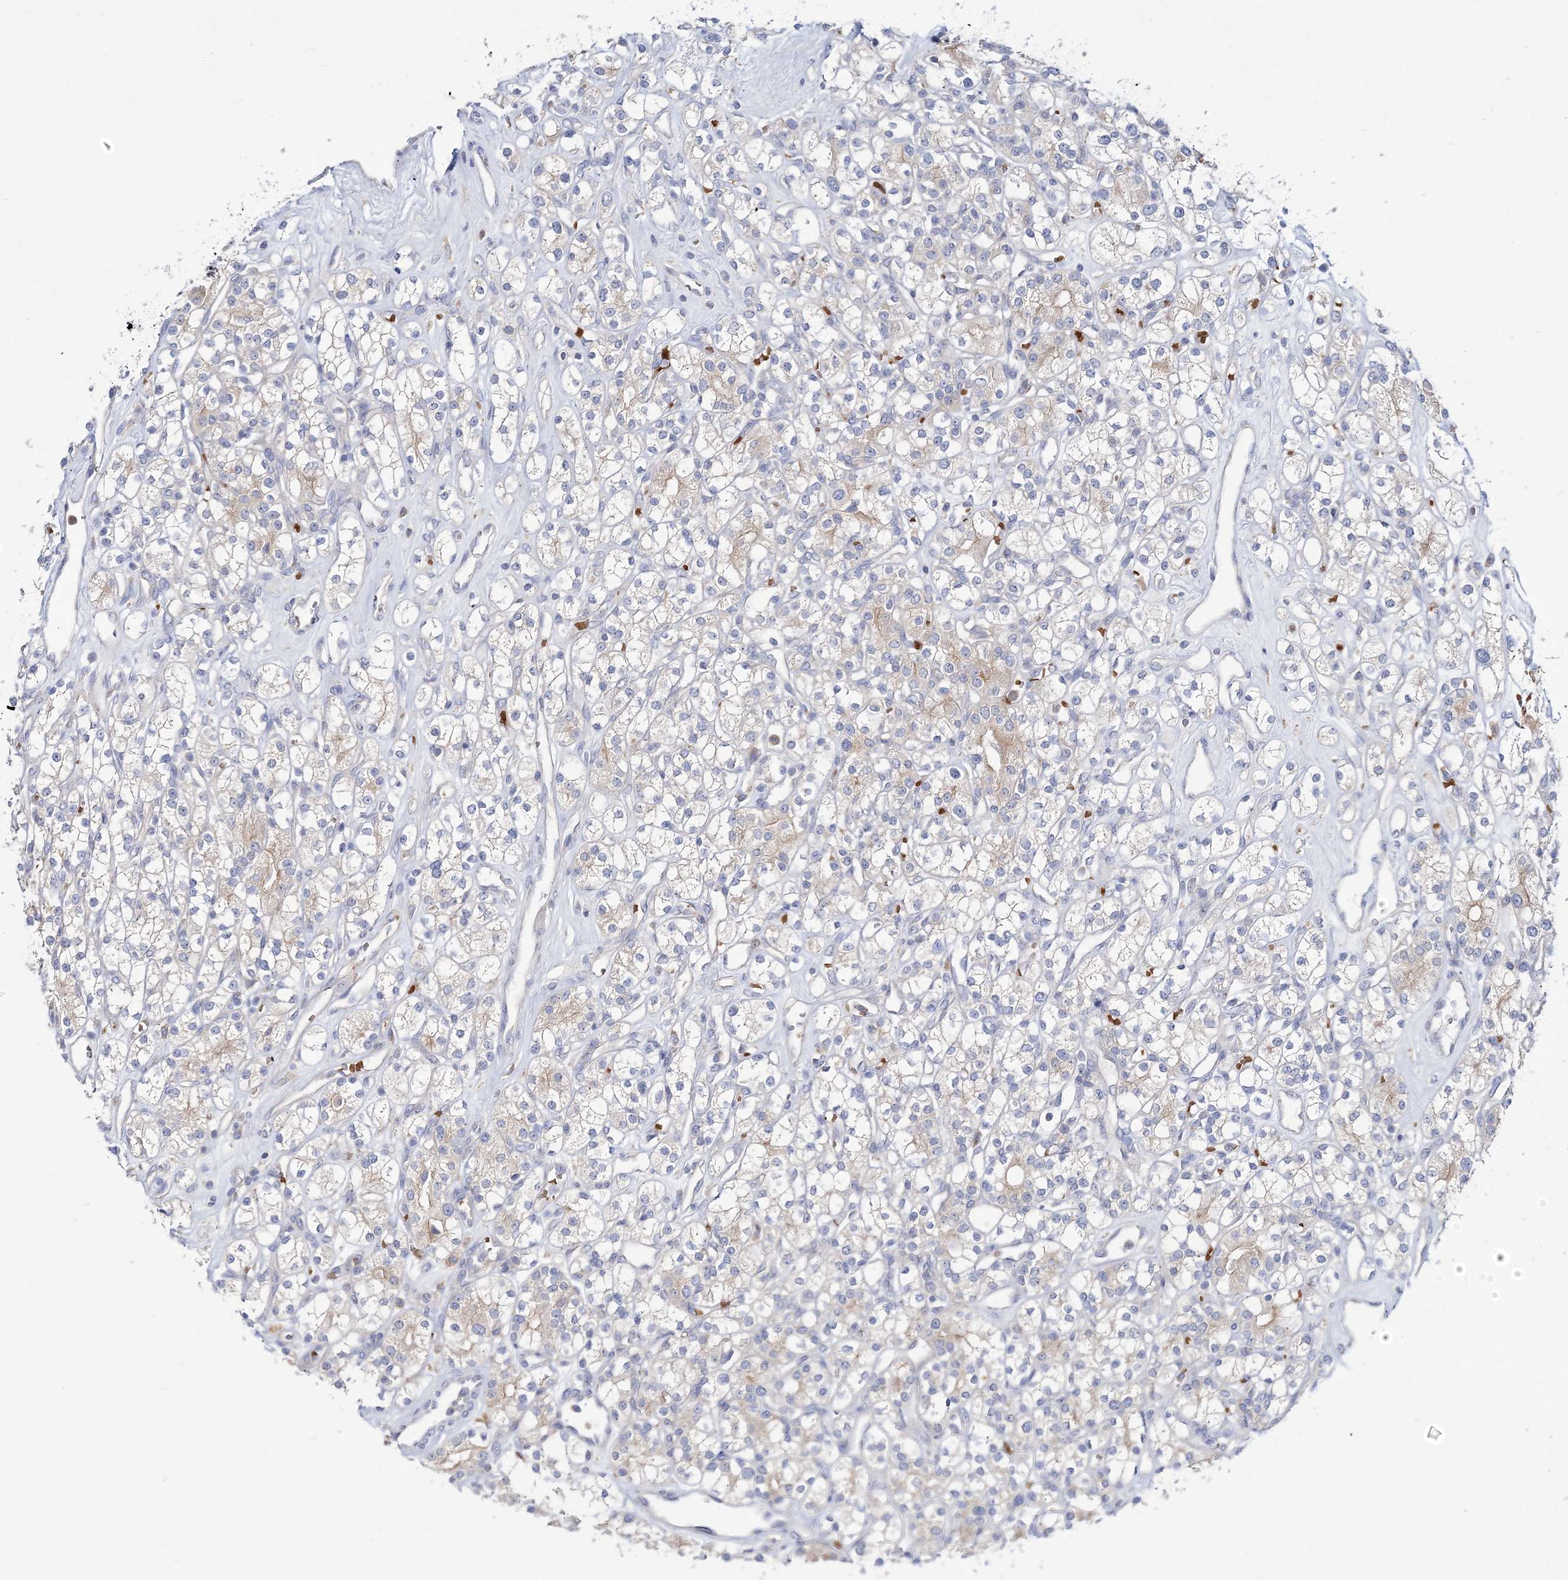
{"staining": {"intensity": "weak", "quantity": "<25%", "location": "cytoplasmic/membranous"}, "tissue": "renal cancer", "cell_type": "Tumor cells", "image_type": "cancer", "snomed": [{"axis": "morphology", "description": "Adenocarcinoma, NOS"}, {"axis": "topography", "description": "Kidney"}], "caption": "Renal cancer (adenocarcinoma) stained for a protein using immunohistochemistry (IHC) reveals no positivity tumor cells.", "gene": "ATP11B", "patient": {"sex": "male", "age": 77}}